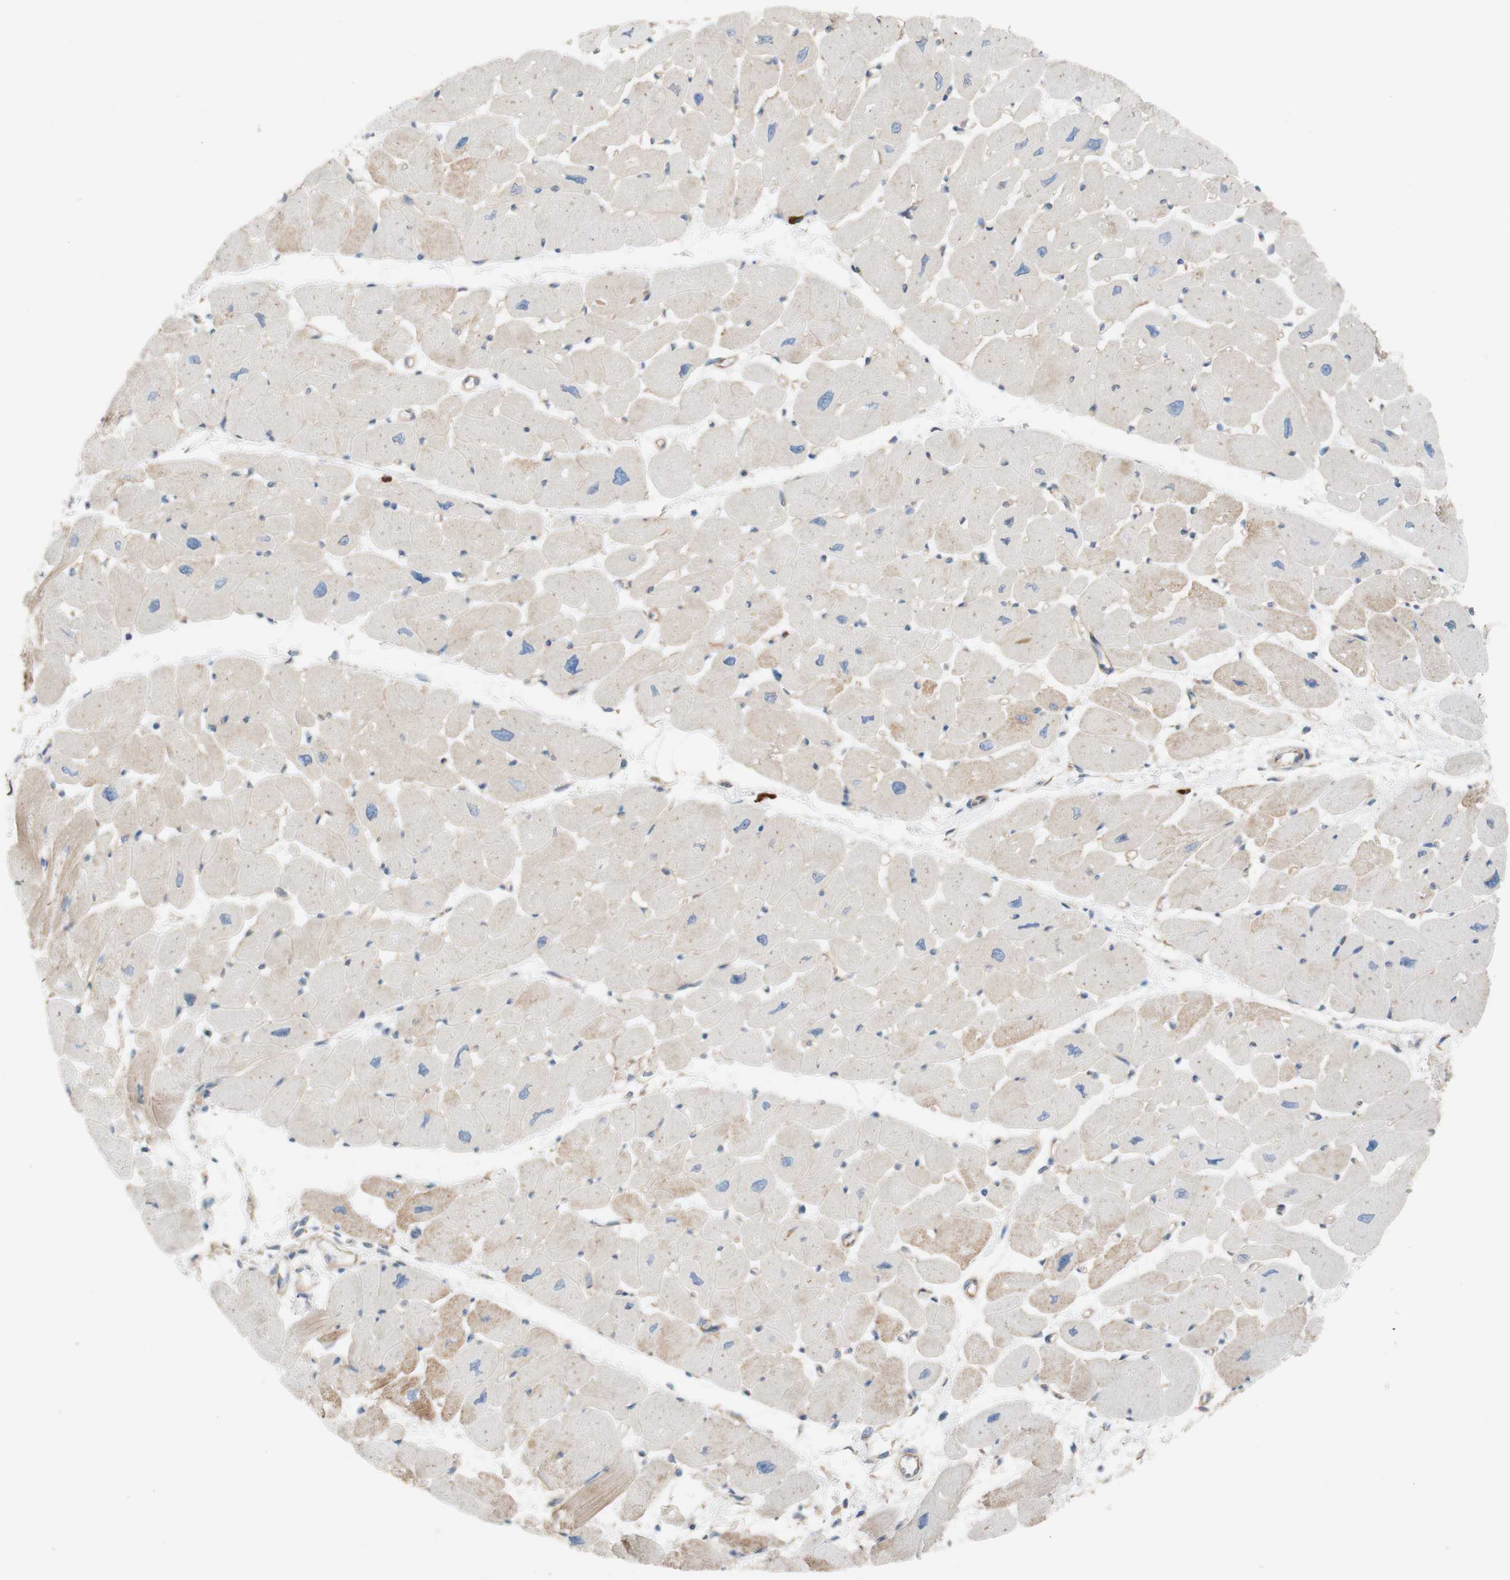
{"staining": {"intensity": "moderate", "quantity": "25%-75%", "location": "cytoplasmic/membranous"}, "tissue": "heart muscle", "cell_type": "Cardiomyocytes", "image_type": "normal", "snomed": [{"axis": "morphology", "description": "Normal tissue, NOS"}, {"axis": "topography", "description": "Heart"}], "caption": "Protein staining of unremarkable heart muscle reveals moderate cytoplasmic/membranous expression in about 25%-75% of cardiomyocytes.", "gene": "C1orf43", "patient": {"sex": "female", "age": 54}}